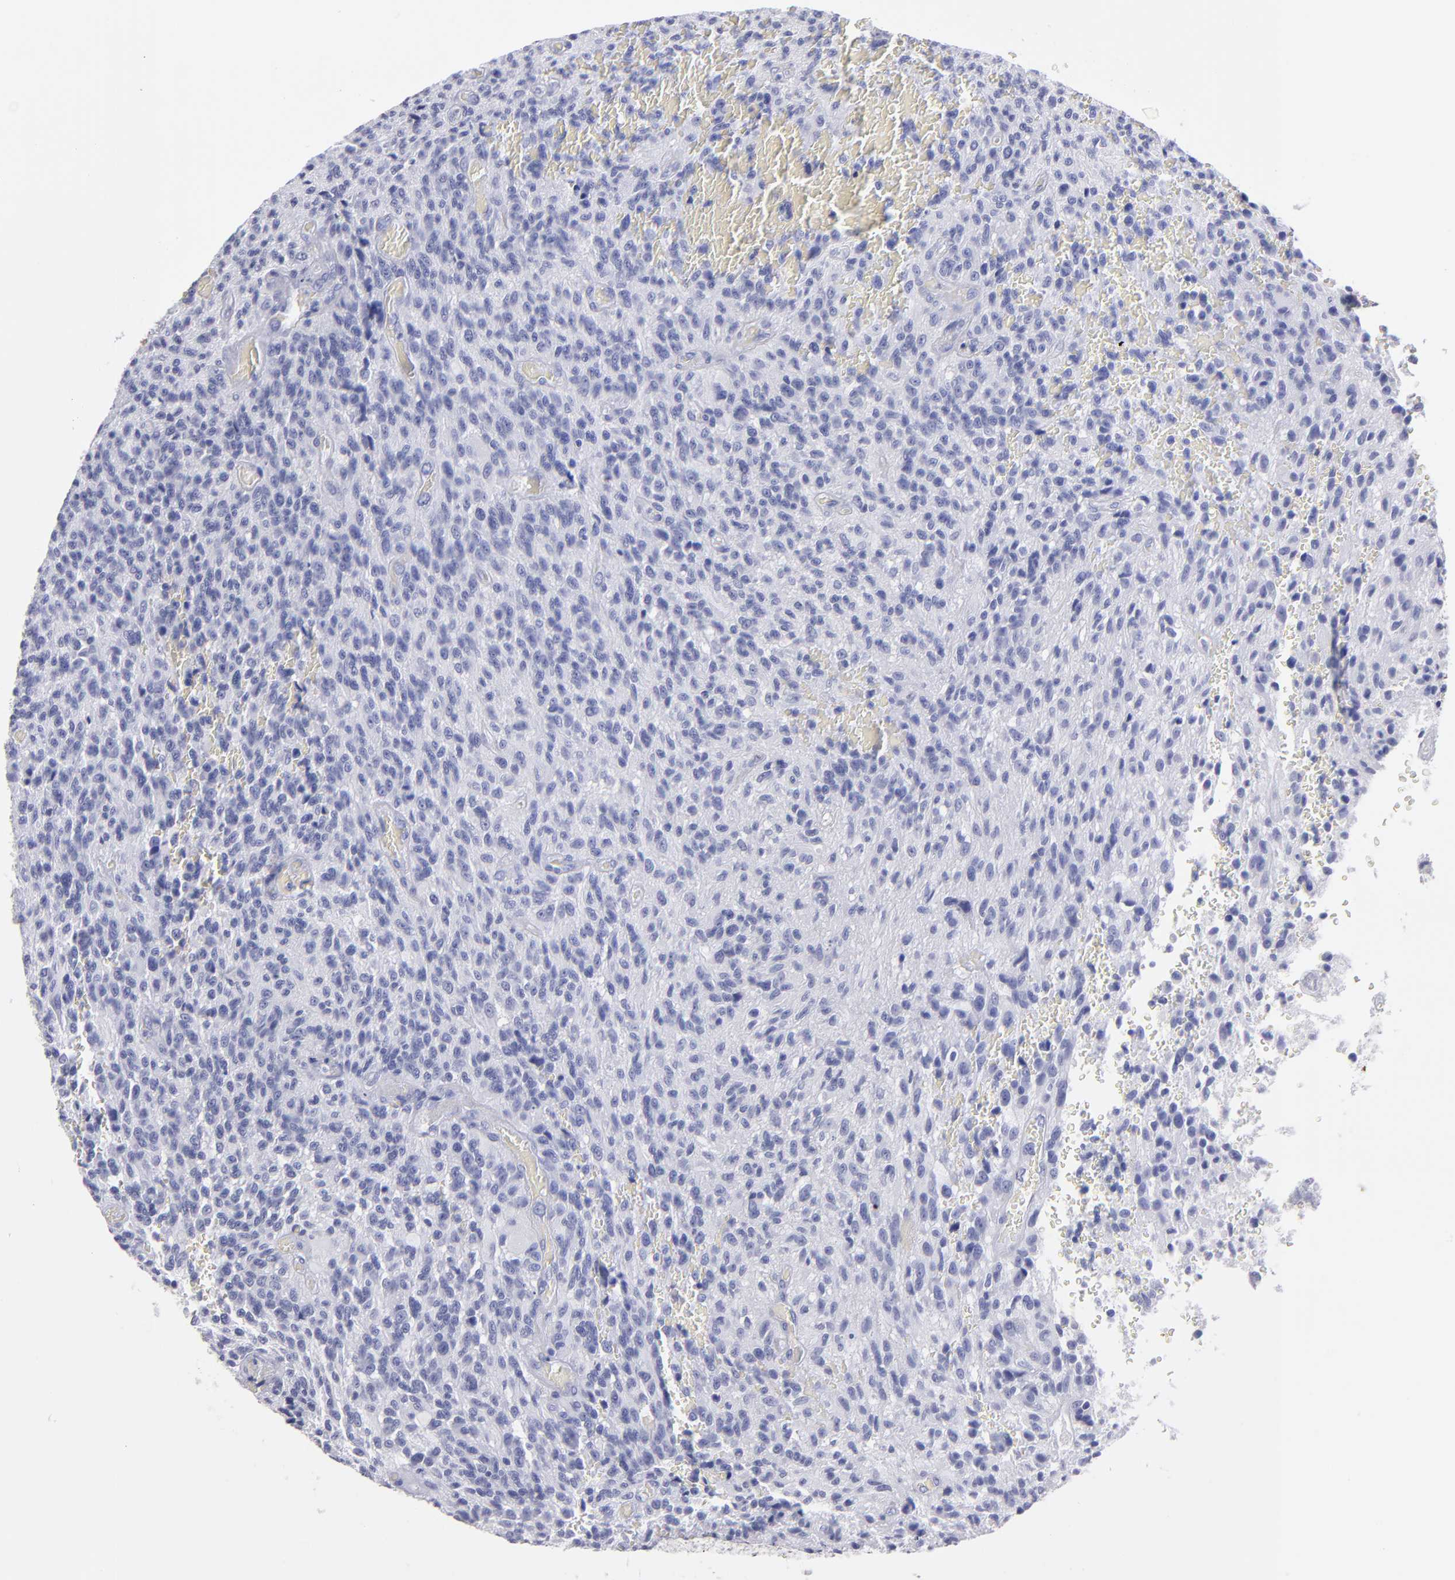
{"staining": {"intensity": "negative", "quantity": "none", "location": "none"}, "tissue": "glioma", "cell_type": "Tumor cells", "image_type": "cancer", "snomed": [{"axis": "morphology", "description": "Normal tissue, NOS"}, {"axis": "morphology", "description": "Glioma, malignant, High grade"}, {"axis": "topography", "description": "Cerebral cortex"}], "caption": "The histopathology image exhibits no significant staining in tumor cells of glioma.", "gene": "MB", "patient": {"sex": "male", "age": 56}}